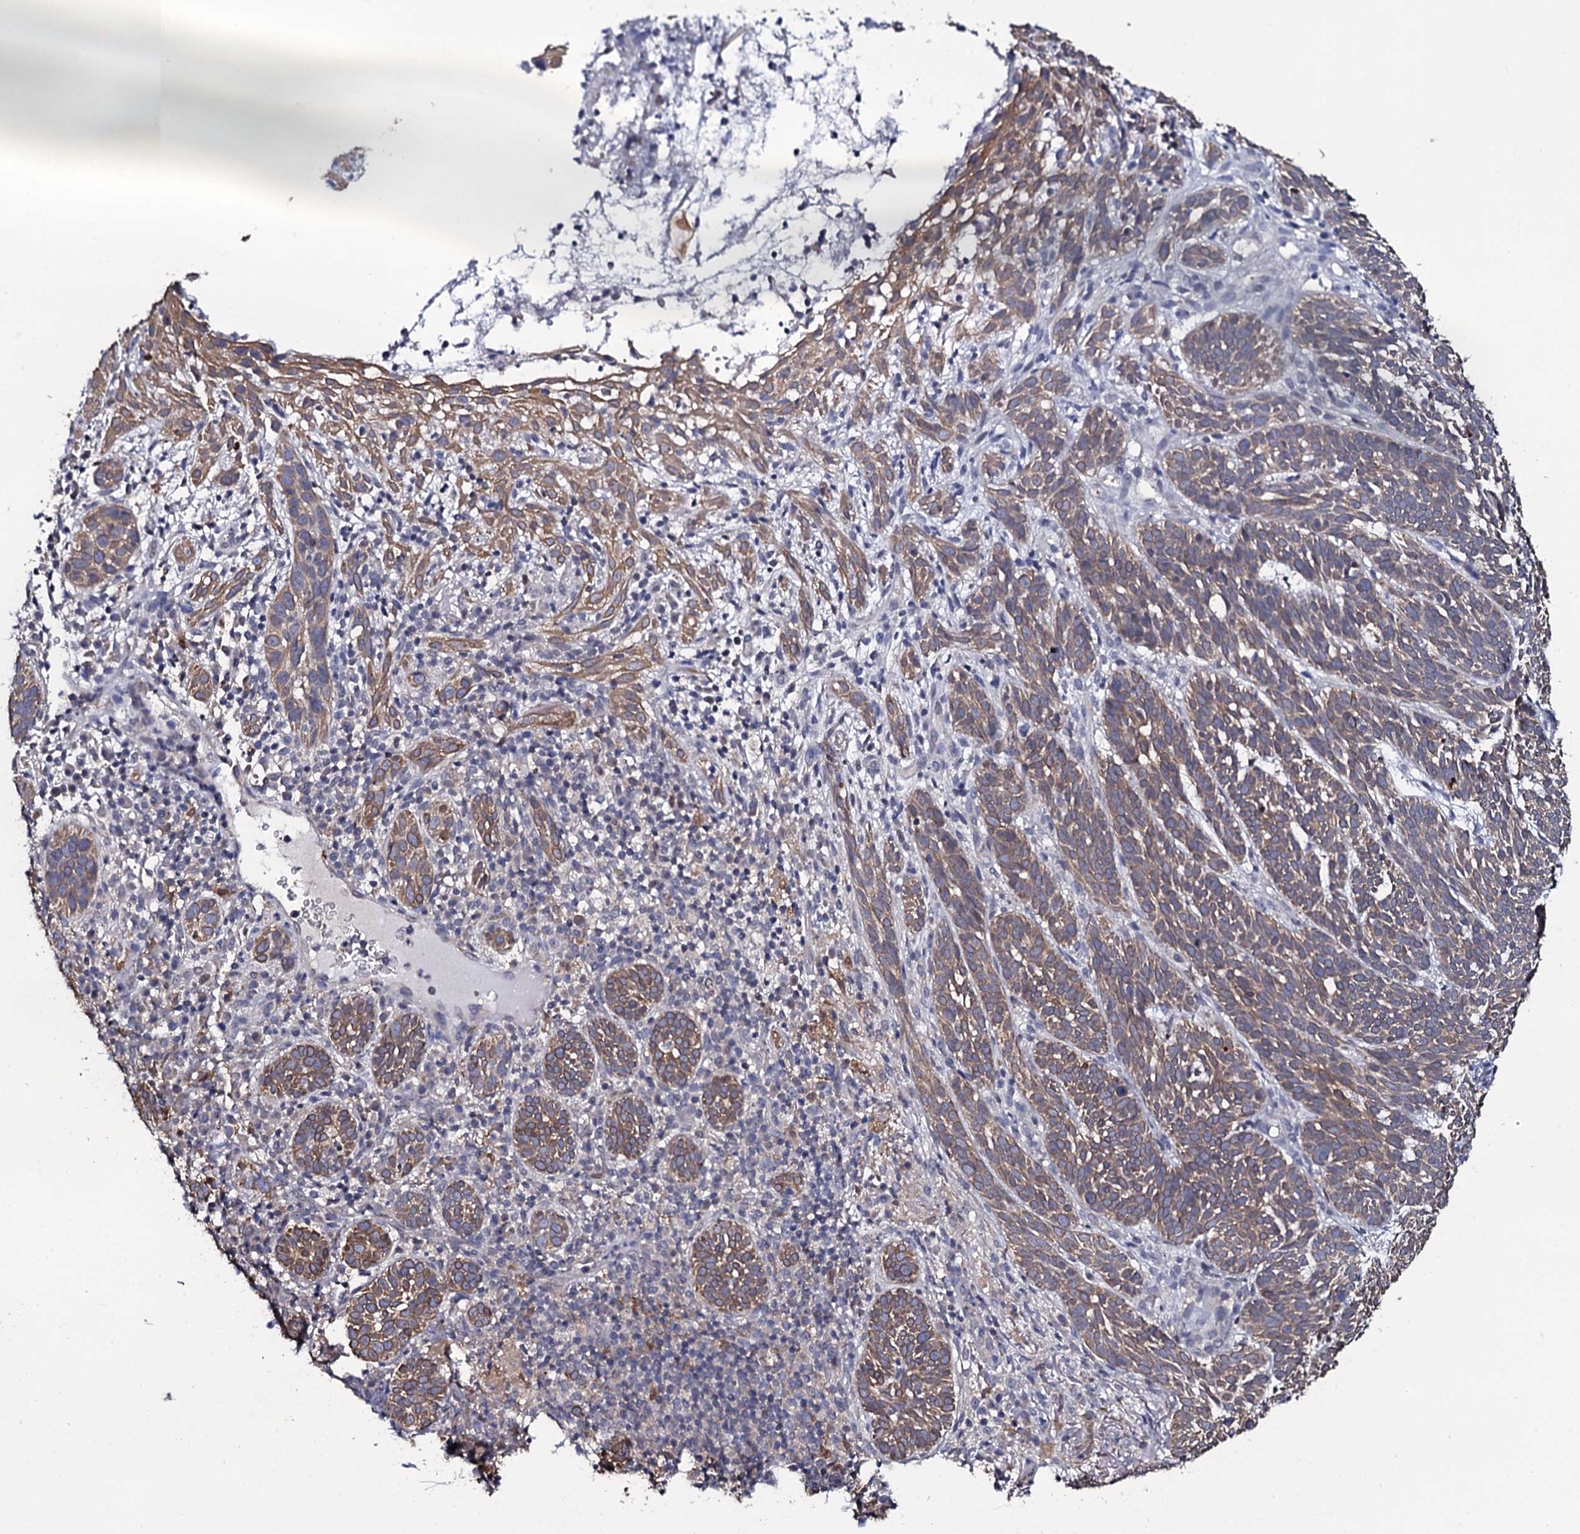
{"staining": {"intensity": "moderate", "quantity": ">75%", "location": "cytoplasmic/membranous"}, "tissue": "skin cancer", "cell_type": "Tumor cells", "image_type": "cancer", "snomed": [{"axis": "morphology", "description": "Basal cell carcinoma"}, {"axis": "topography", "description": "Skin"}], "caption": "Human basal cell carcinoma (skin) stained for a protein (brown) exhibits moderate cytoplasmic/membranous positive expression in approximately >75% of tumor cells.", "gene": "CRYL1", "patient": {"sex": "male", "age": 71}}